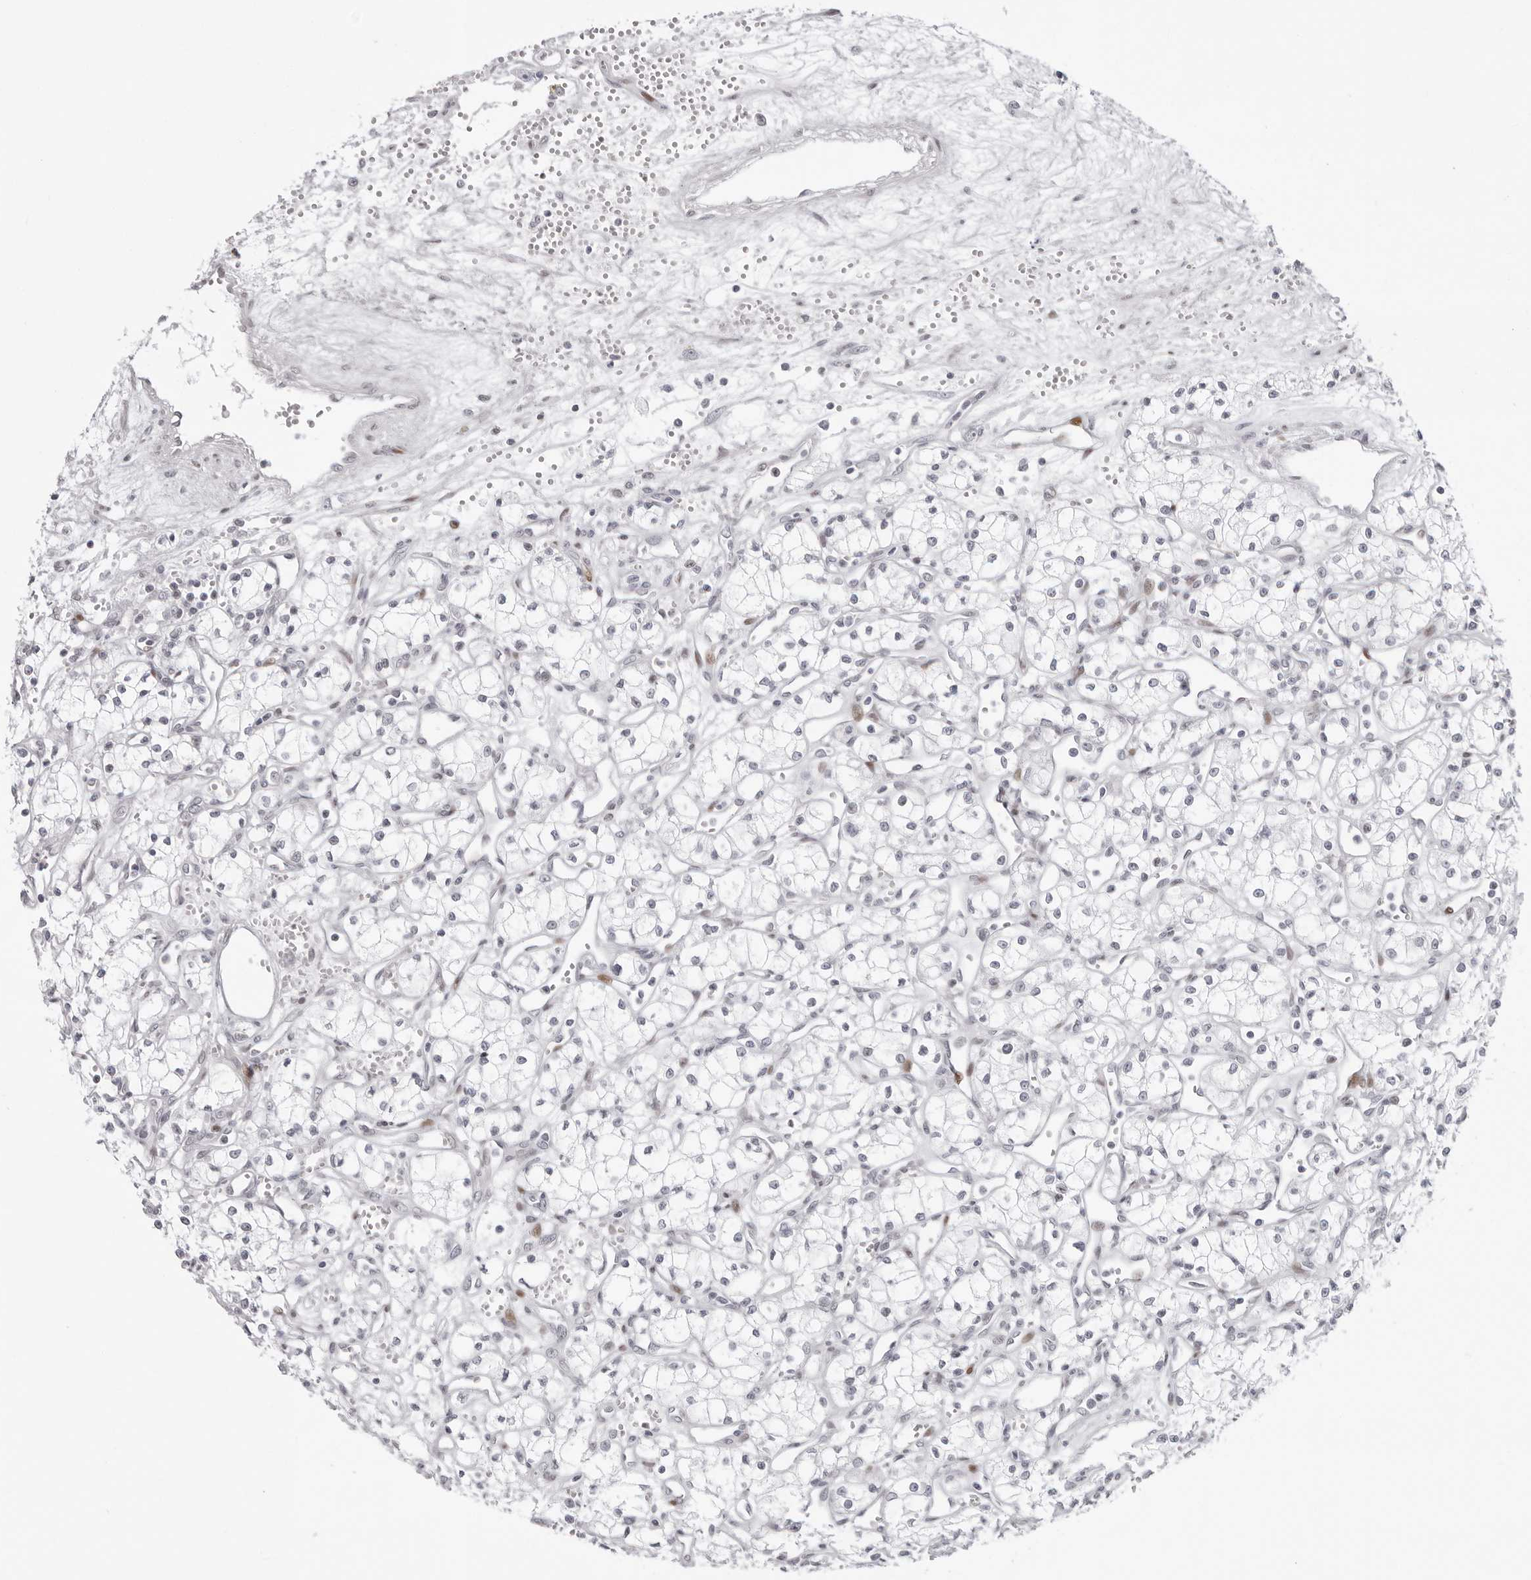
{"staining": {"intensity": "negative", "quantity": "none", "location": "none"}, "tissue": "renal cancer", "cell_type": "Tumor cells", "image_type": "cancer", "snomed": [{"axis": "morphology", "description": "Adenocarcinoma, NOS"}, {"axis": "topography", "description": "Kidney"}], "caption": "Protein analysis of renal cancer (adenocarcinoma) demonstrates no significant staining in tumor cells.", "gene": "NTPCR", "patient": {"sex": "male", "age": 59}}